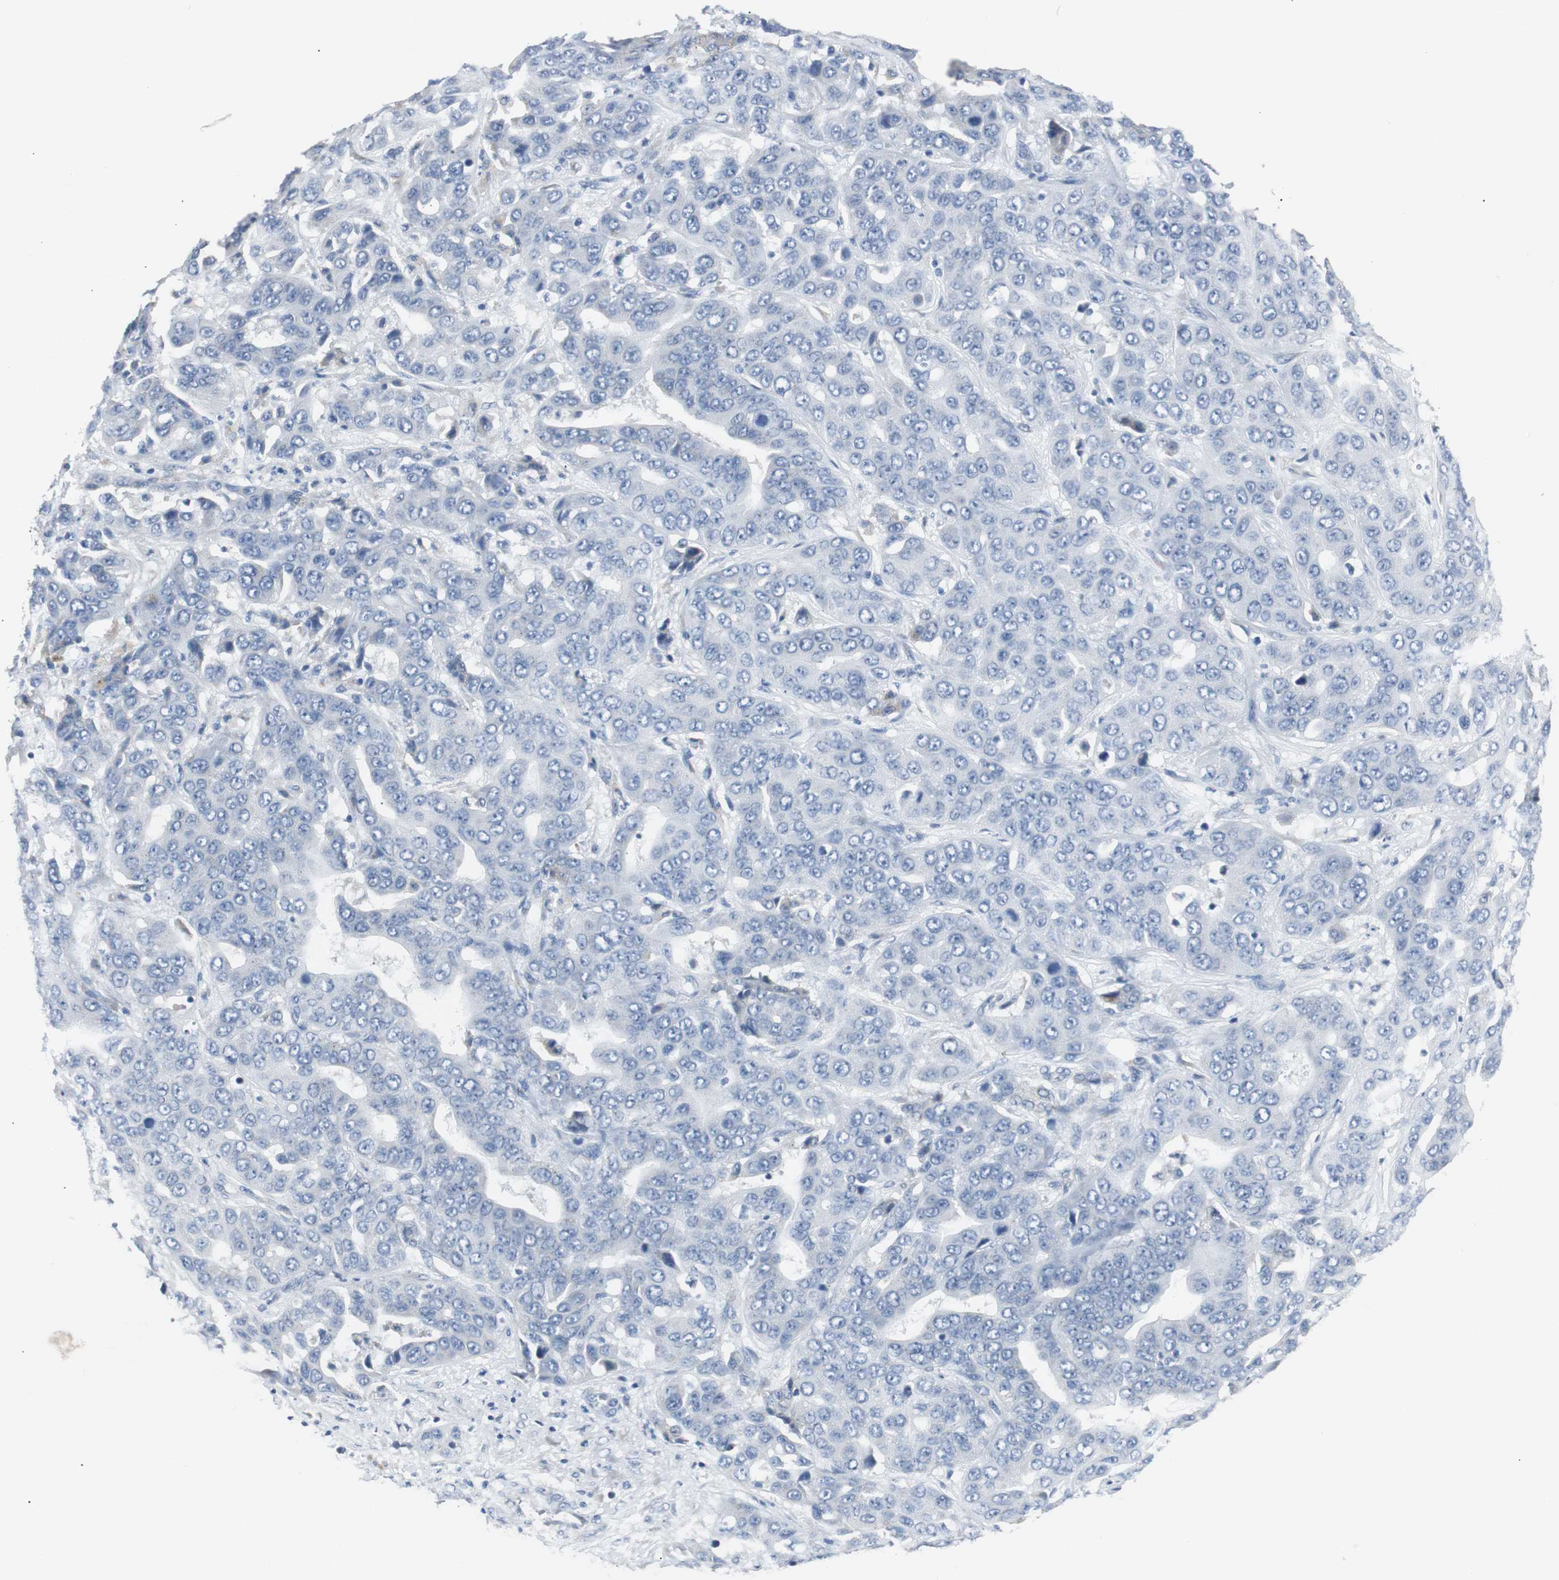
{"staining": {"intensity": "negative", "quantity": "none", "location": "none"}, "tissue": "liver cancer", "cell_type": "Tumor cells", "image_type": "cancer", "snomed": [{"axis": "morphology", "description": "Cholangiocarcinoma"}, {"axis": "topography", "description": "Liver"}], "caption": "Immunohistochemistry image of neoplastic tissue: human liver cancer stained with DAB (3,3'-diaminobenzidine) displays no significant protein positivity in tumor cells. (DAB immunohistochemistry (IHC) visualized using brightfield microscopy, high magnification).", "gene": "SOX30", "patient": {"sex": "female", "age": 52}}